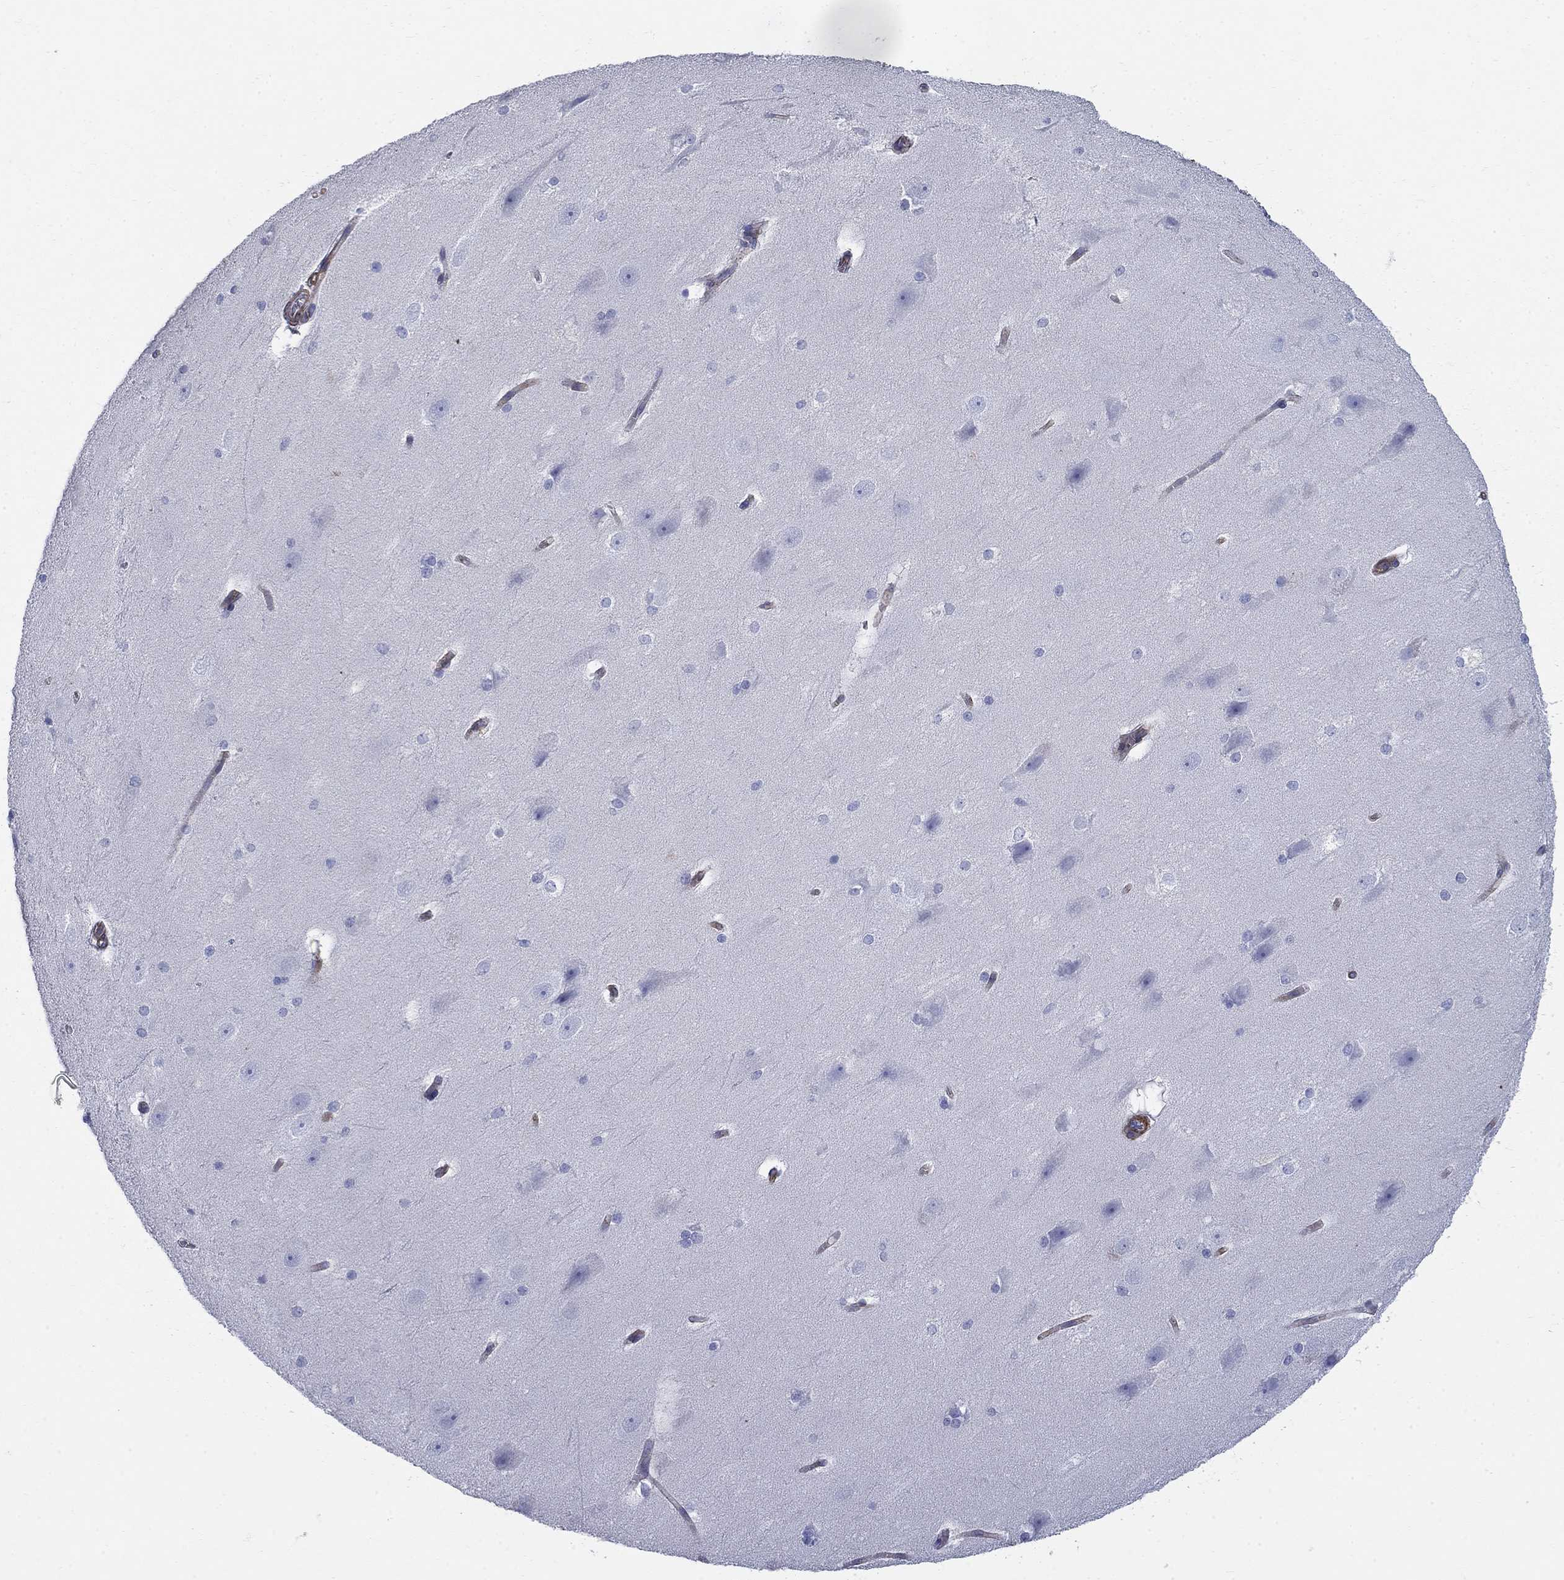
{"staining": {"intensity": "negative", "quantity": "none", "location": "none"}, "tissue": "hippocampus", "cell_type": "Glial cells", "image_type": "normal", "snomed": [{"axis": "morphology", "description": "Normal tissue, NOS"}, {"axis": "topography", "description": "Cerebral cortex"}, {"axis": "topography", "description": "Hippocampus"}], "caption": "Glial cells are negative for protein expression in normal human hippocampus. (Immunohistochemistry (ihc), brightfield microscopy, high magnification).", "gene": "VTN", "patient": {"sex": "female", "age": 19}}